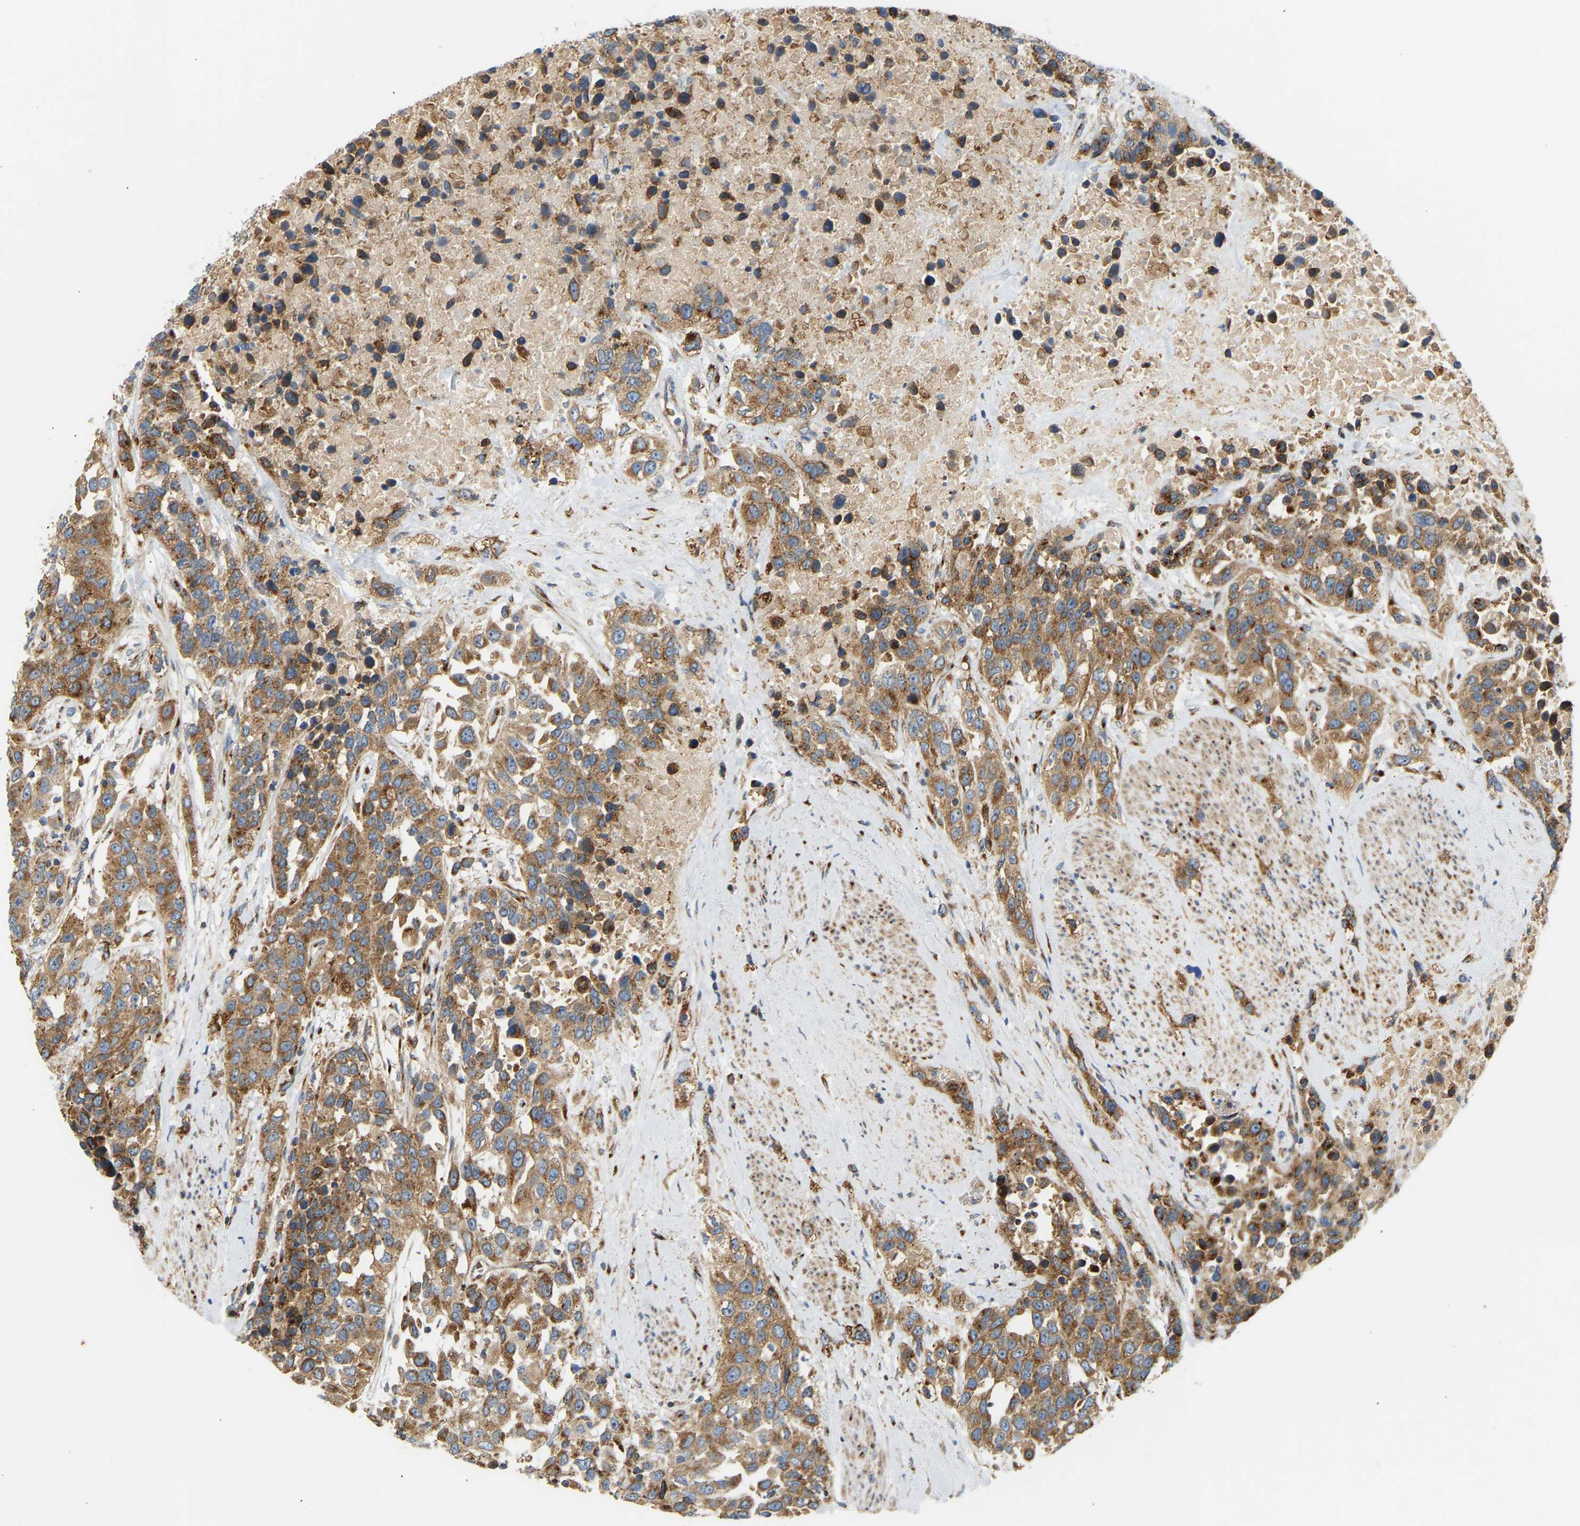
{"staining": {"intensity": "moderate", "quantity": ">75%", "location": "cytoplasmic/membranous"}, "tissue": "urothelial cancer", "cell_type": "Tumor cells", "image_type": "cancer", "snomed": [{"axis": "morphology", "description": "Urothelial carcinoma, High grade"}, {"axis": "topography", "description": "Urinary bladder"}], "caption": "Moderate cytoplasmic/membranous protein staining is identified in about >75% of tumor cells in urothelial cancer.", "gene": "YIPF2", "patient": {"sex": "female", "age": 80}}